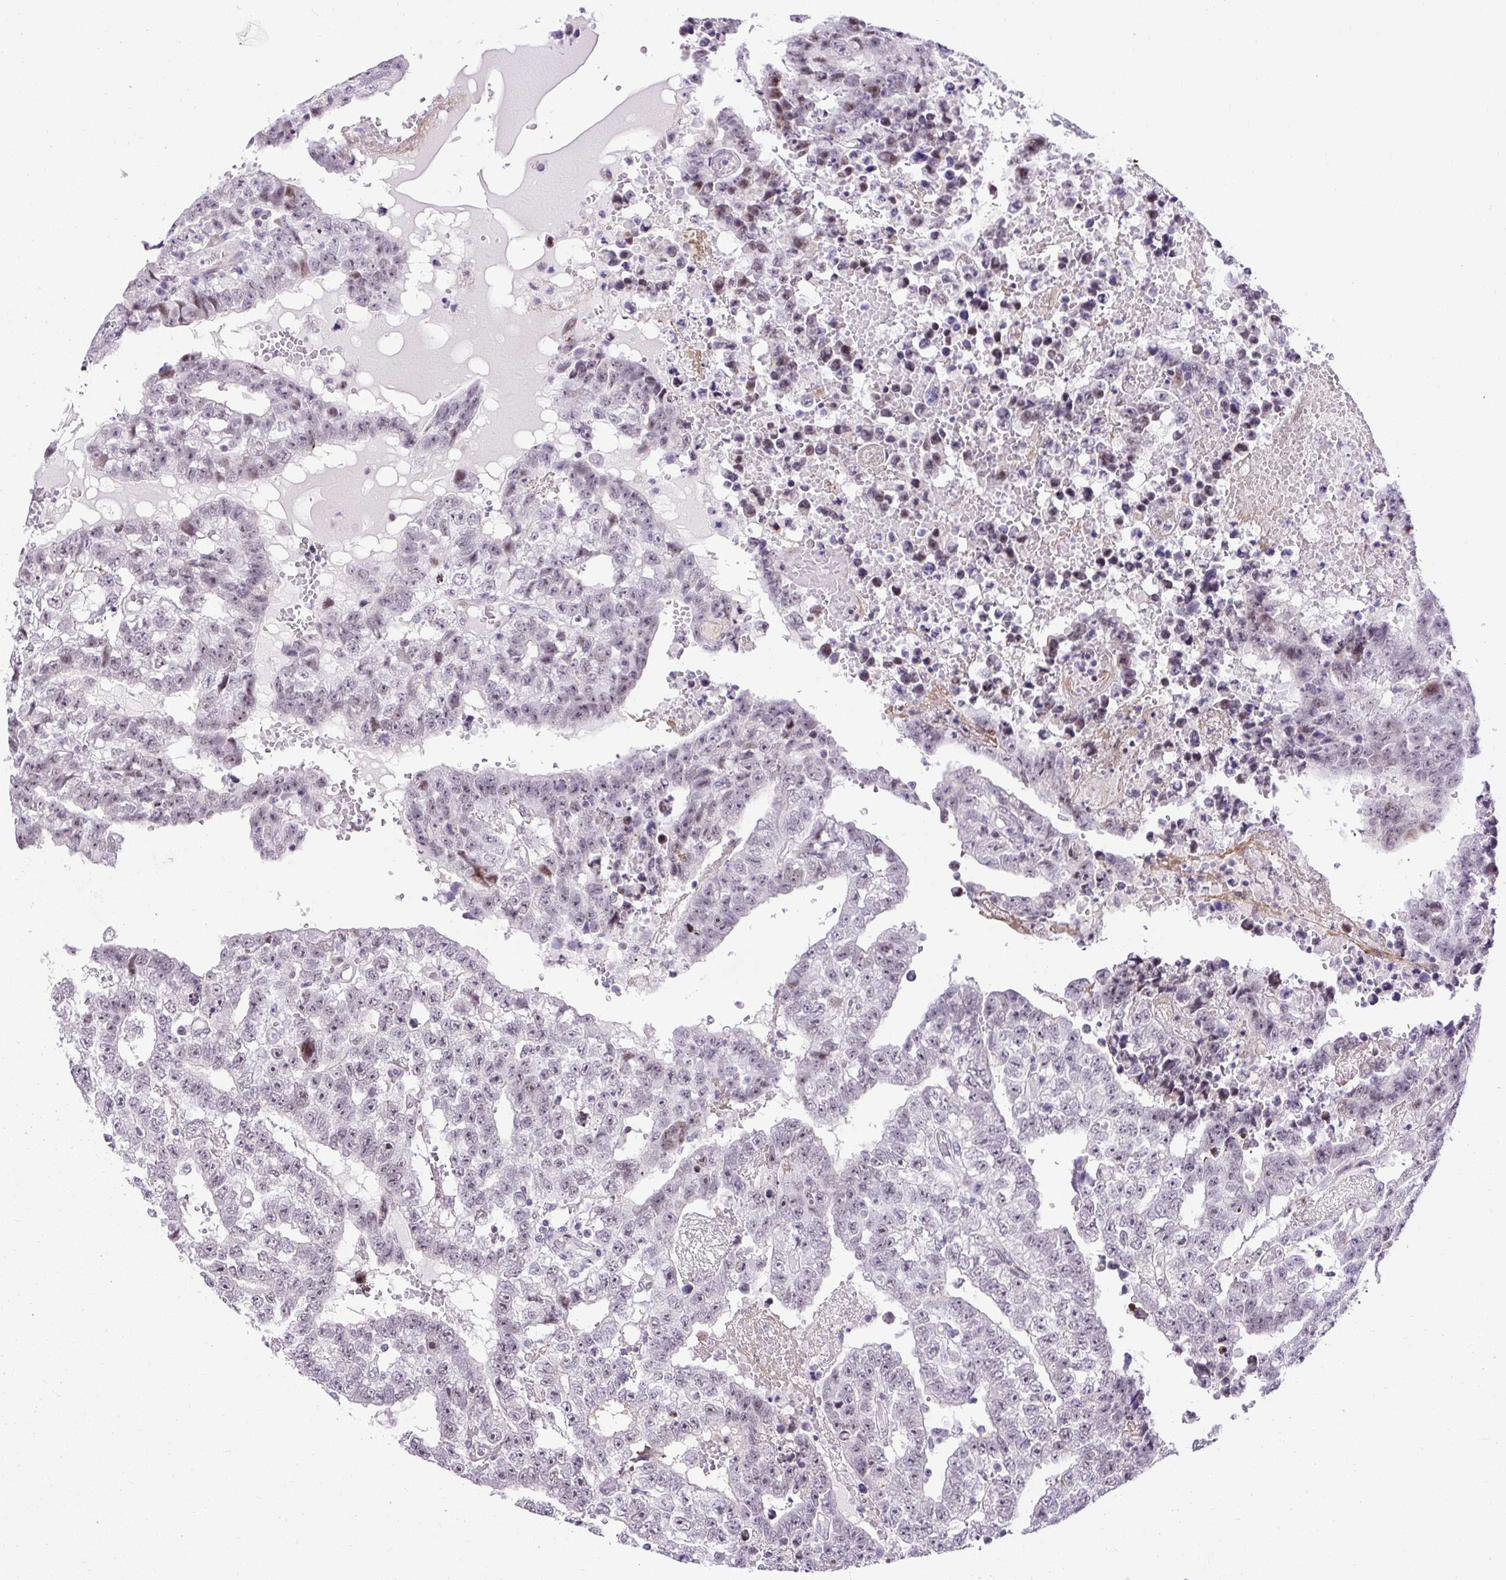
{"staining": {"intensity": "moderate", "quantity": "<25%", "location": "nuclear"}, "tissue": "testis cancer", "cell_type": "Tumor cells", "image_type": "cancer", "snomed": [{"axis": "morphology", "description": "Carcinoma, Embryonal, NOS"}, {"axis": "topography", "description": "Testis"}], "caption": "Immunohistochemical staining of testis embryonal carcinoma displays moderate nuclear protein staining in approximately <25% of tumor cells.", "gene": "ARHGEF18", "patient": {"sex": "male", "age": 25}}